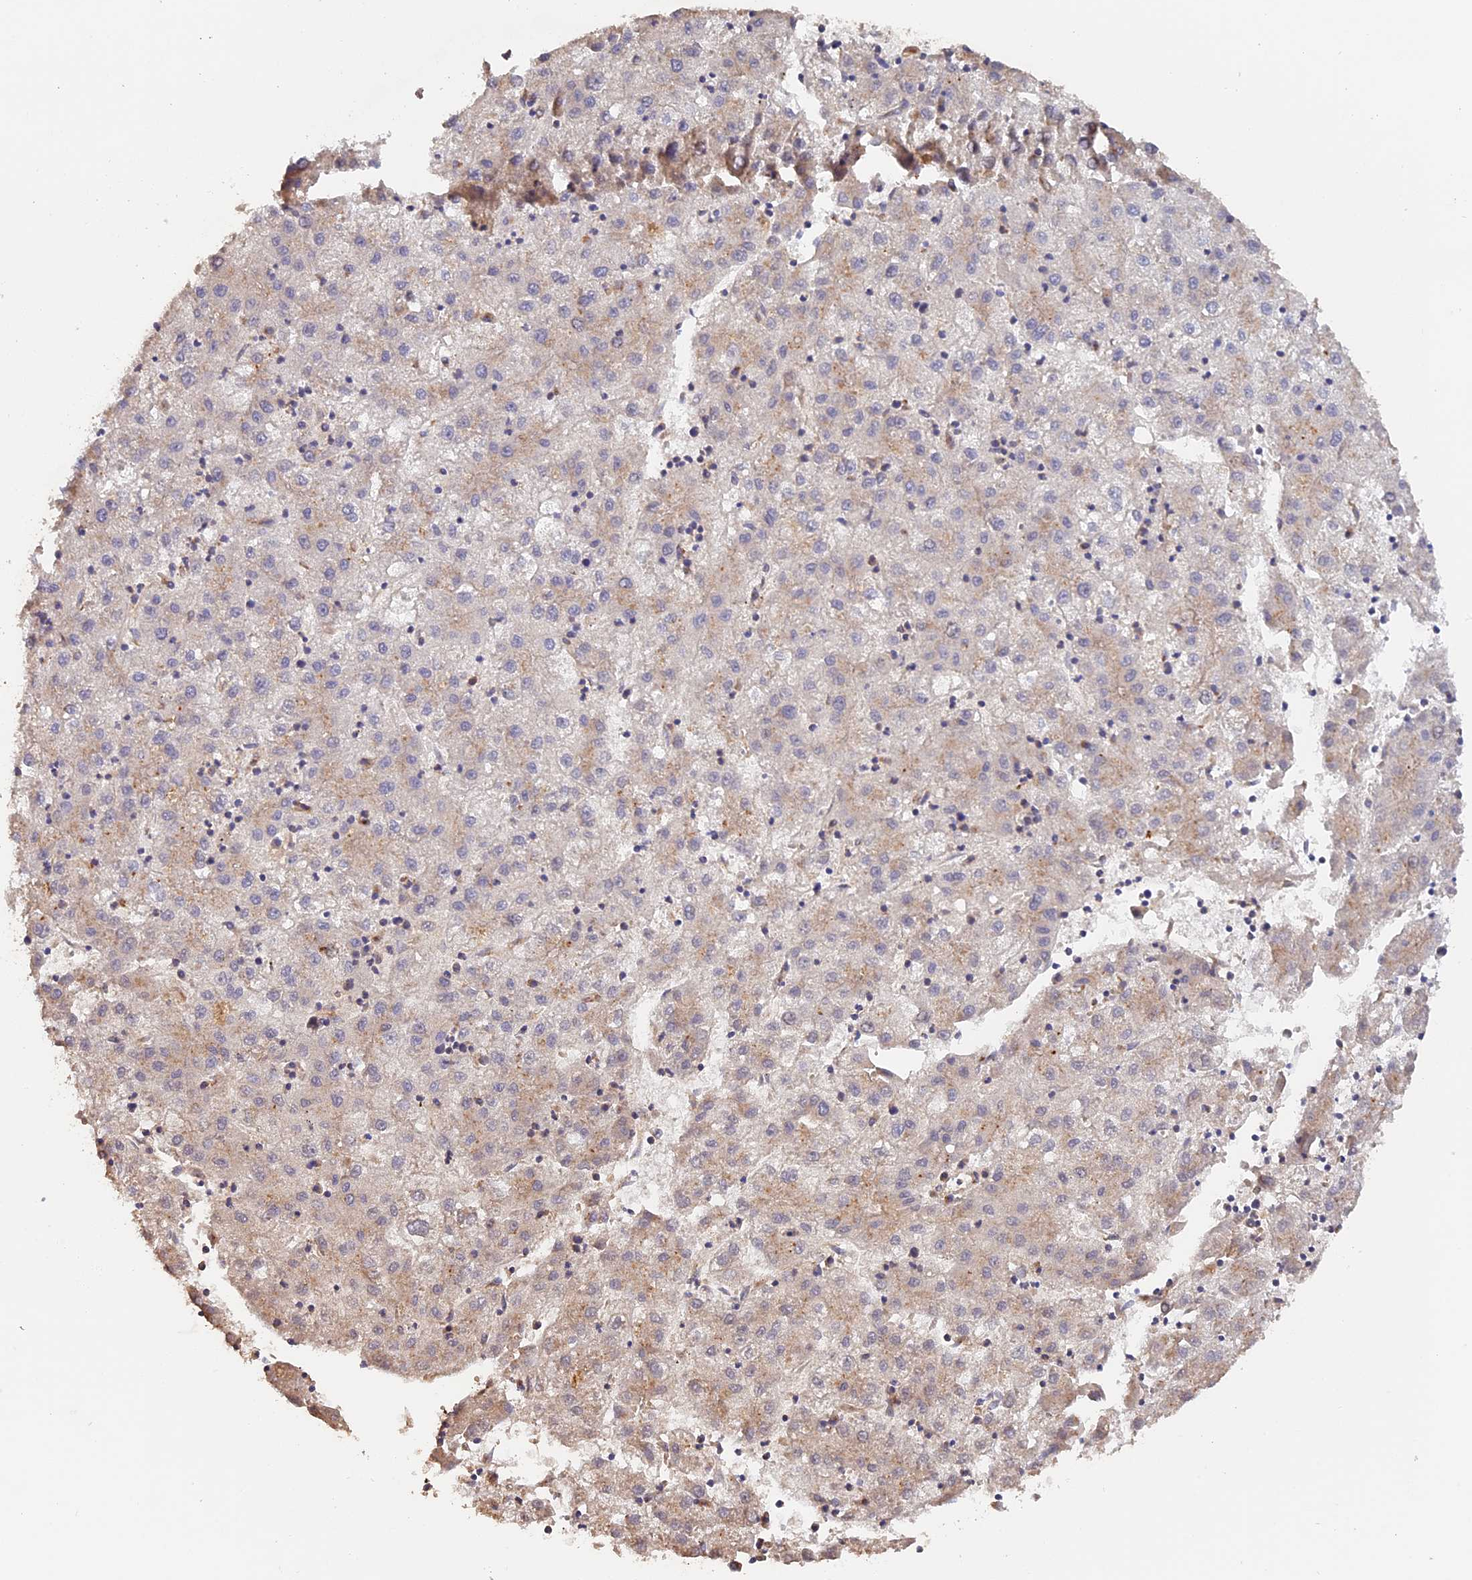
{"staining": {"intensity": "weak", "quantity": "25%-75%", "location": "cytoplasmic/membranous"}, "tissue": "liver cancer", "cell_type": "Tumor cells", "image_type": "cancer", "snomed": [{"axis": "morphology", "description": "Carcinoma, Hepatocellular, NOS"}, {"axis": "topography", "description": "Liver"}], "caption": "Liver cancer (hepatocellular carcinoma) was stained to show a protein in brown. There is low levels of weak cytoplasmic/membranous expression in about 25%-75% of tumor cells. (DAB IHC with brightfield microscopy, high magnification).", "gene": "TANGO6", "patient": {"sex": "male", "age": 72}}